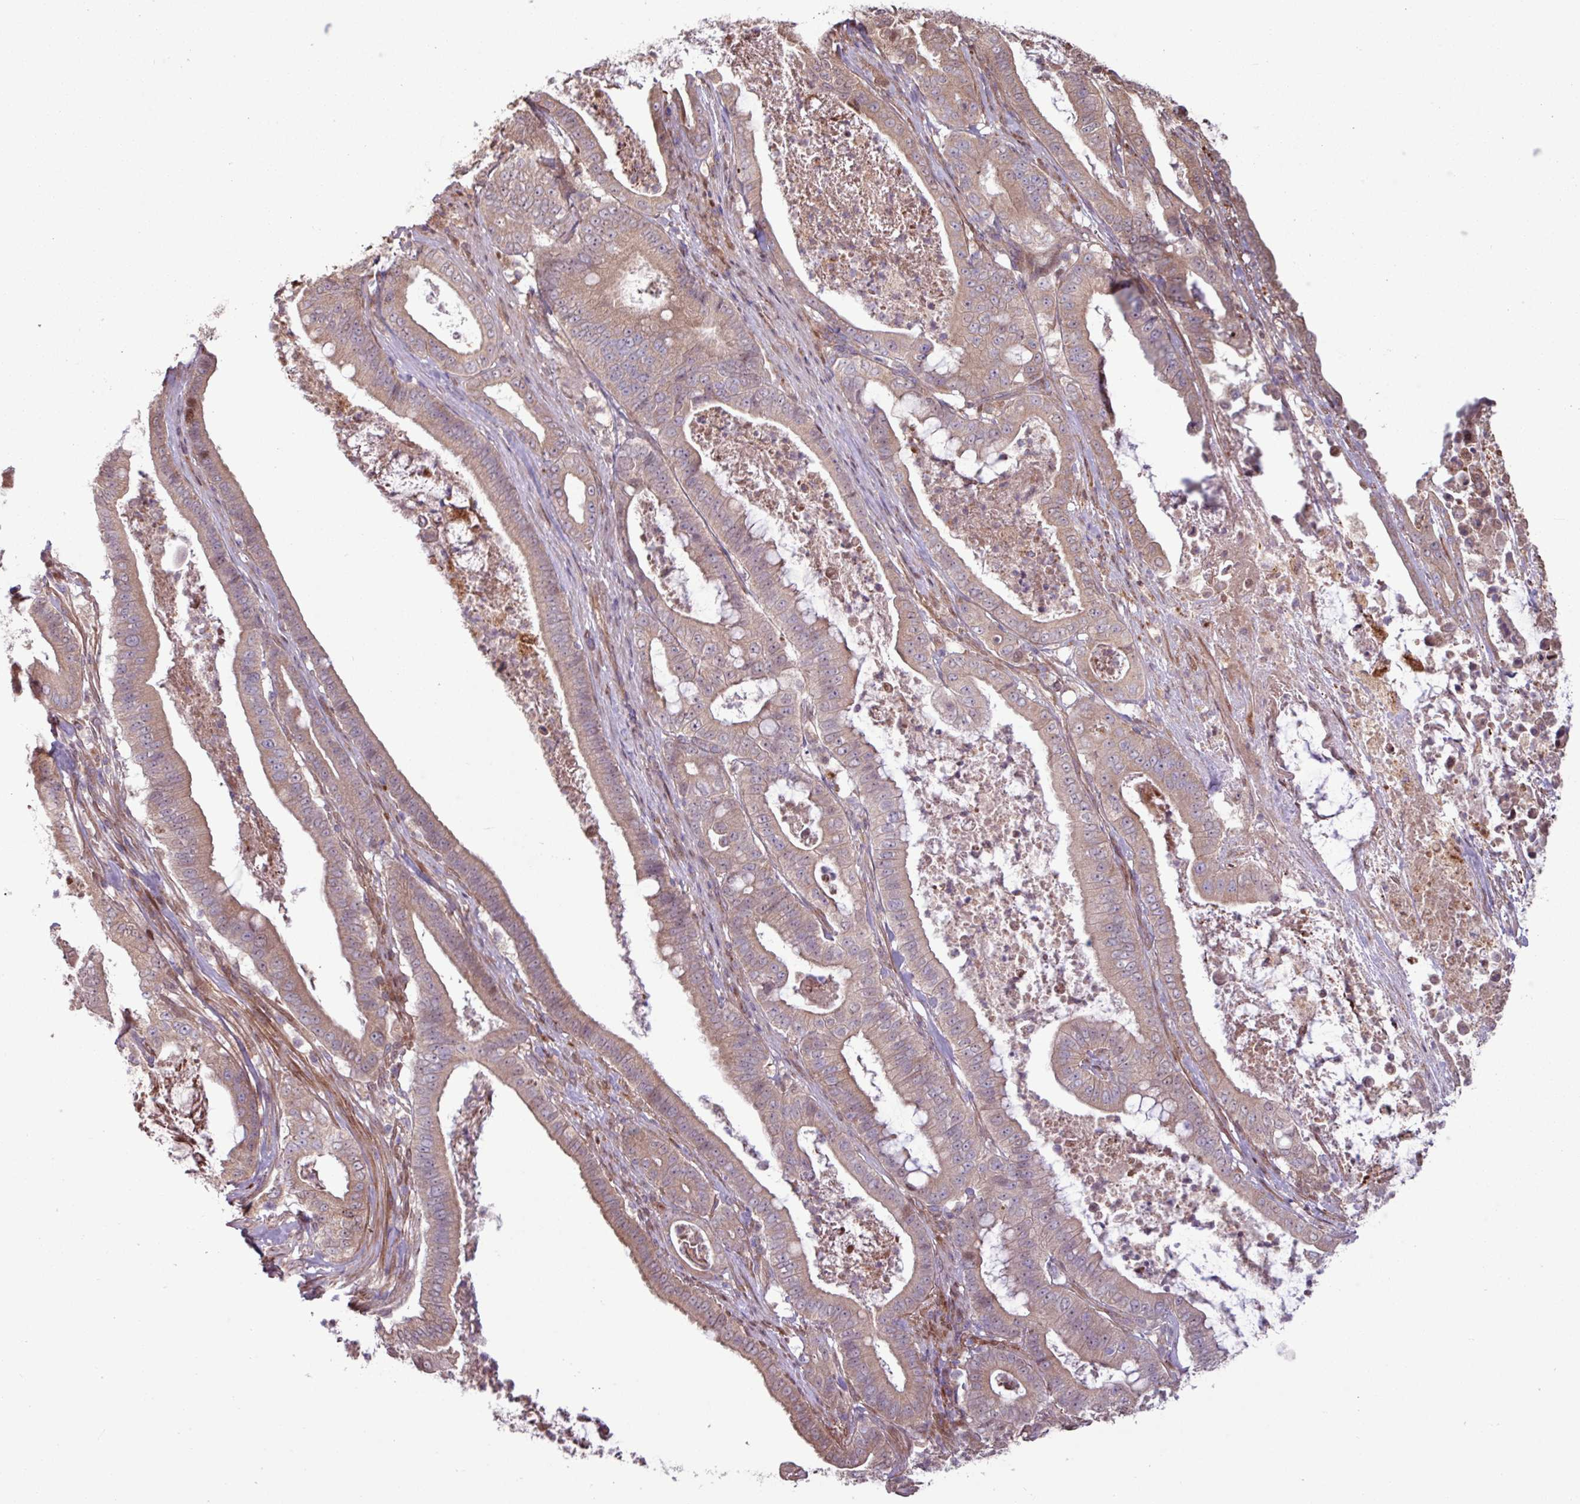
{"staining": {"intensity": "weak", "quantity": ">75%", "location": "cytoplasmic/membranous"}, "tissue": "pancreatic cancer", "cell_type": "Tumor cells", "image_type": "cancer", "snomed": [{"axis": "morphology", "description": "Adenocarcinoma, NOS"}, {"axis": "topography", "description": "Pancreas"}], "caption": "The immunohistochemical stain labels weak cytoplasmic/membranous positivity in tumor cells of pancreatic adenocarcinoma tissue. Ihc stains the protein of interest in brown and the nuclei are stained blue.", "gene": "PDPR", "patient": {"sex": "male", "age": 71}}